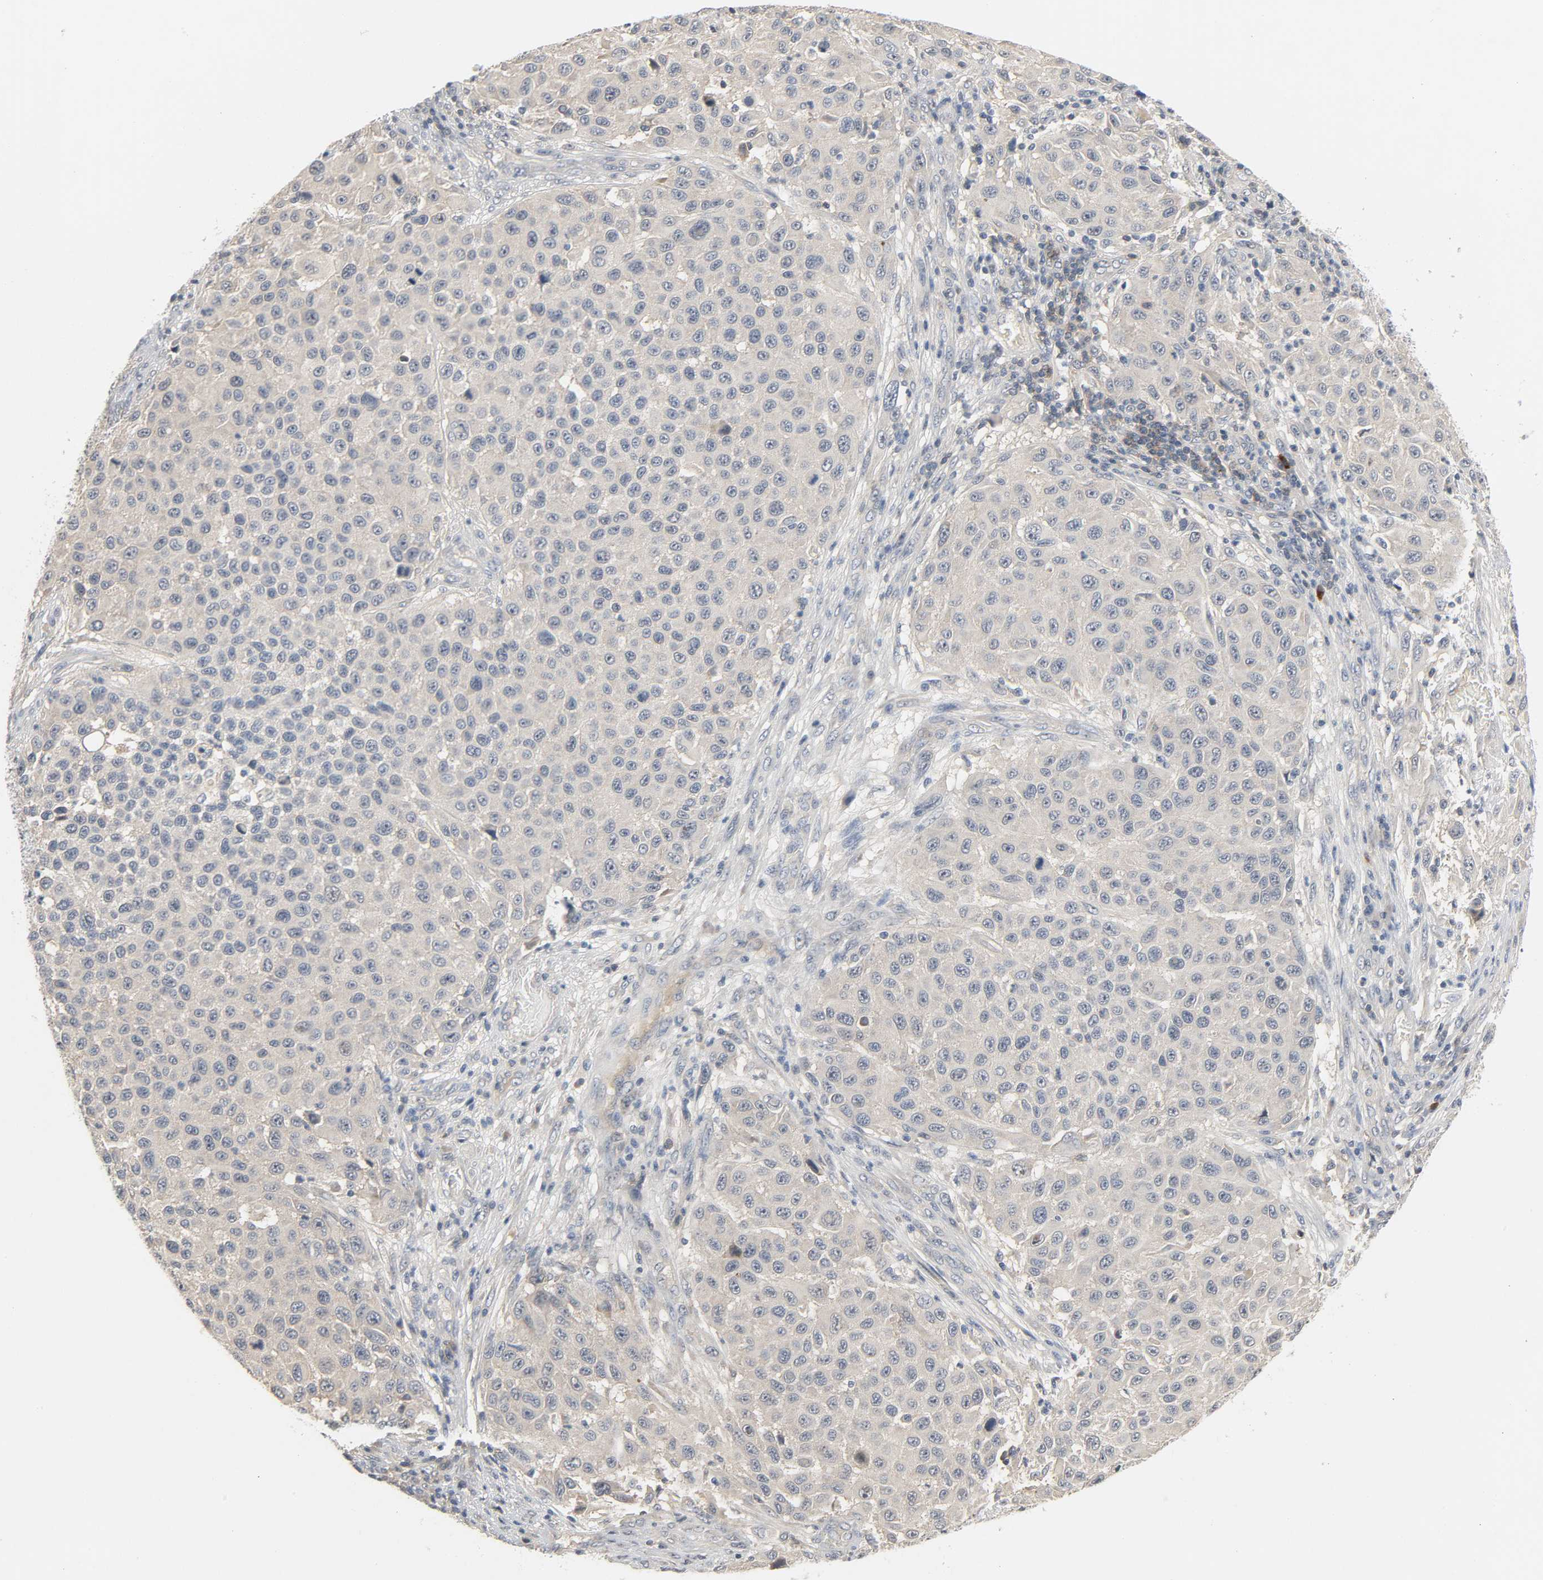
{"staining": {"intensity": "negative", "quantity": "none", "location": "none"}, "tissue": "melanoma", "cell_type": "Tumor cells", "image_type": "cancer", "snomed": [{"axis": "morphology", "description": "Malignant melanoma, Metastatic site"}, {"axis": "topography", "description": "Lymph node"}], "caption": "This is an immunohistochemistry (IHC) micrograph of human melanoma. There is no staining in tumor cells.", "gene": "CD4", "patient": {"sex": "male", "age": 61}}